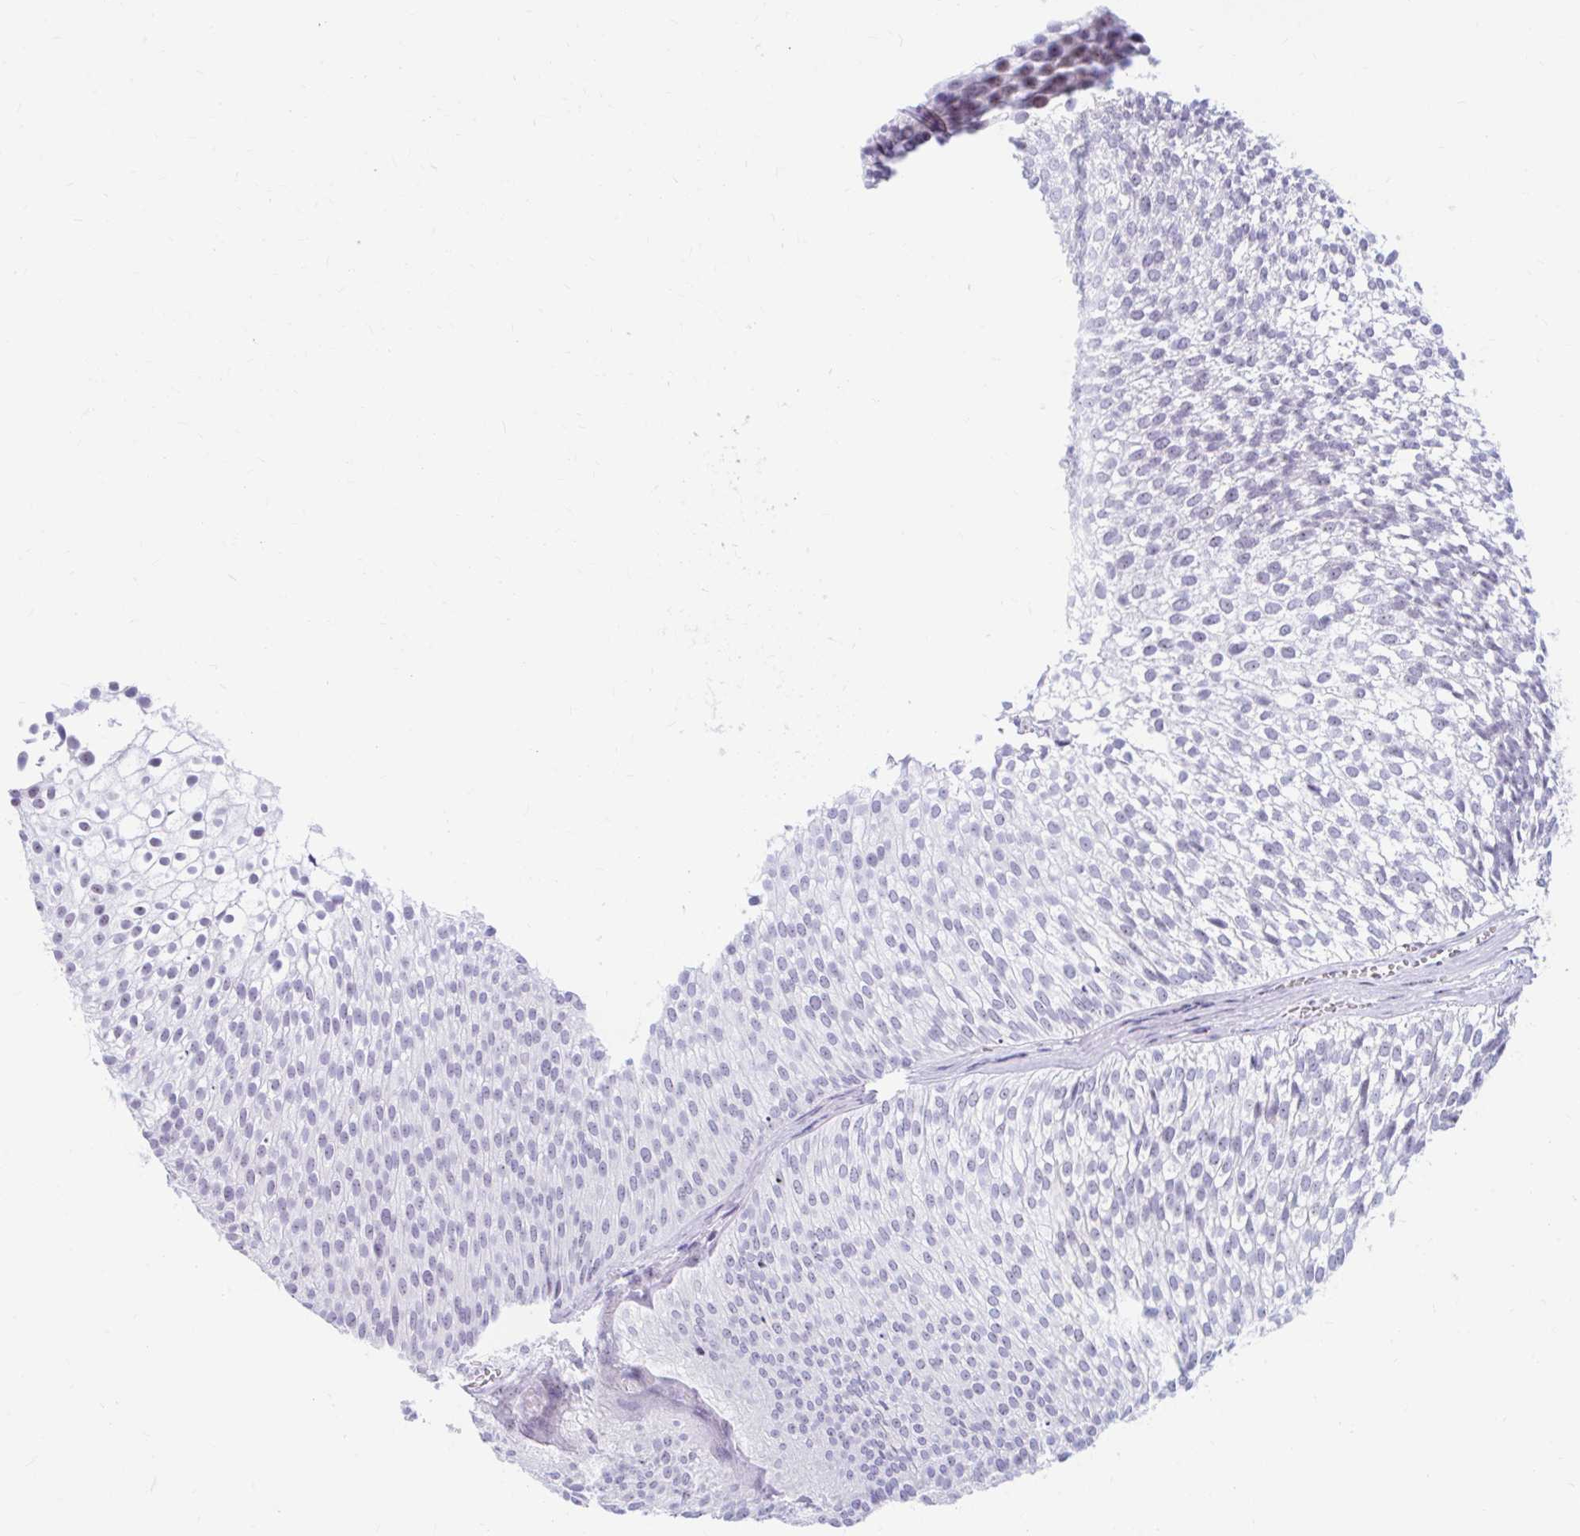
{"staining": {"intensity": "weak", "quantity": "<25%", "location": "nuclear"}, "tissue": "urothelial cancer", "cell_type": "Tumor cells", "image_type": "cancer", "snomed": [{"axis": "morphology", "description": "Urothelial carcinoma, Low grade"}, {"axis": "topography", "description": "Urinary bladder"}], "caption": "Tumor cells show no significant staining in urothelial carcinoma (low-grade).", "gene": "FTSJ3", "patient": {"sex": "male", "age": 91}}